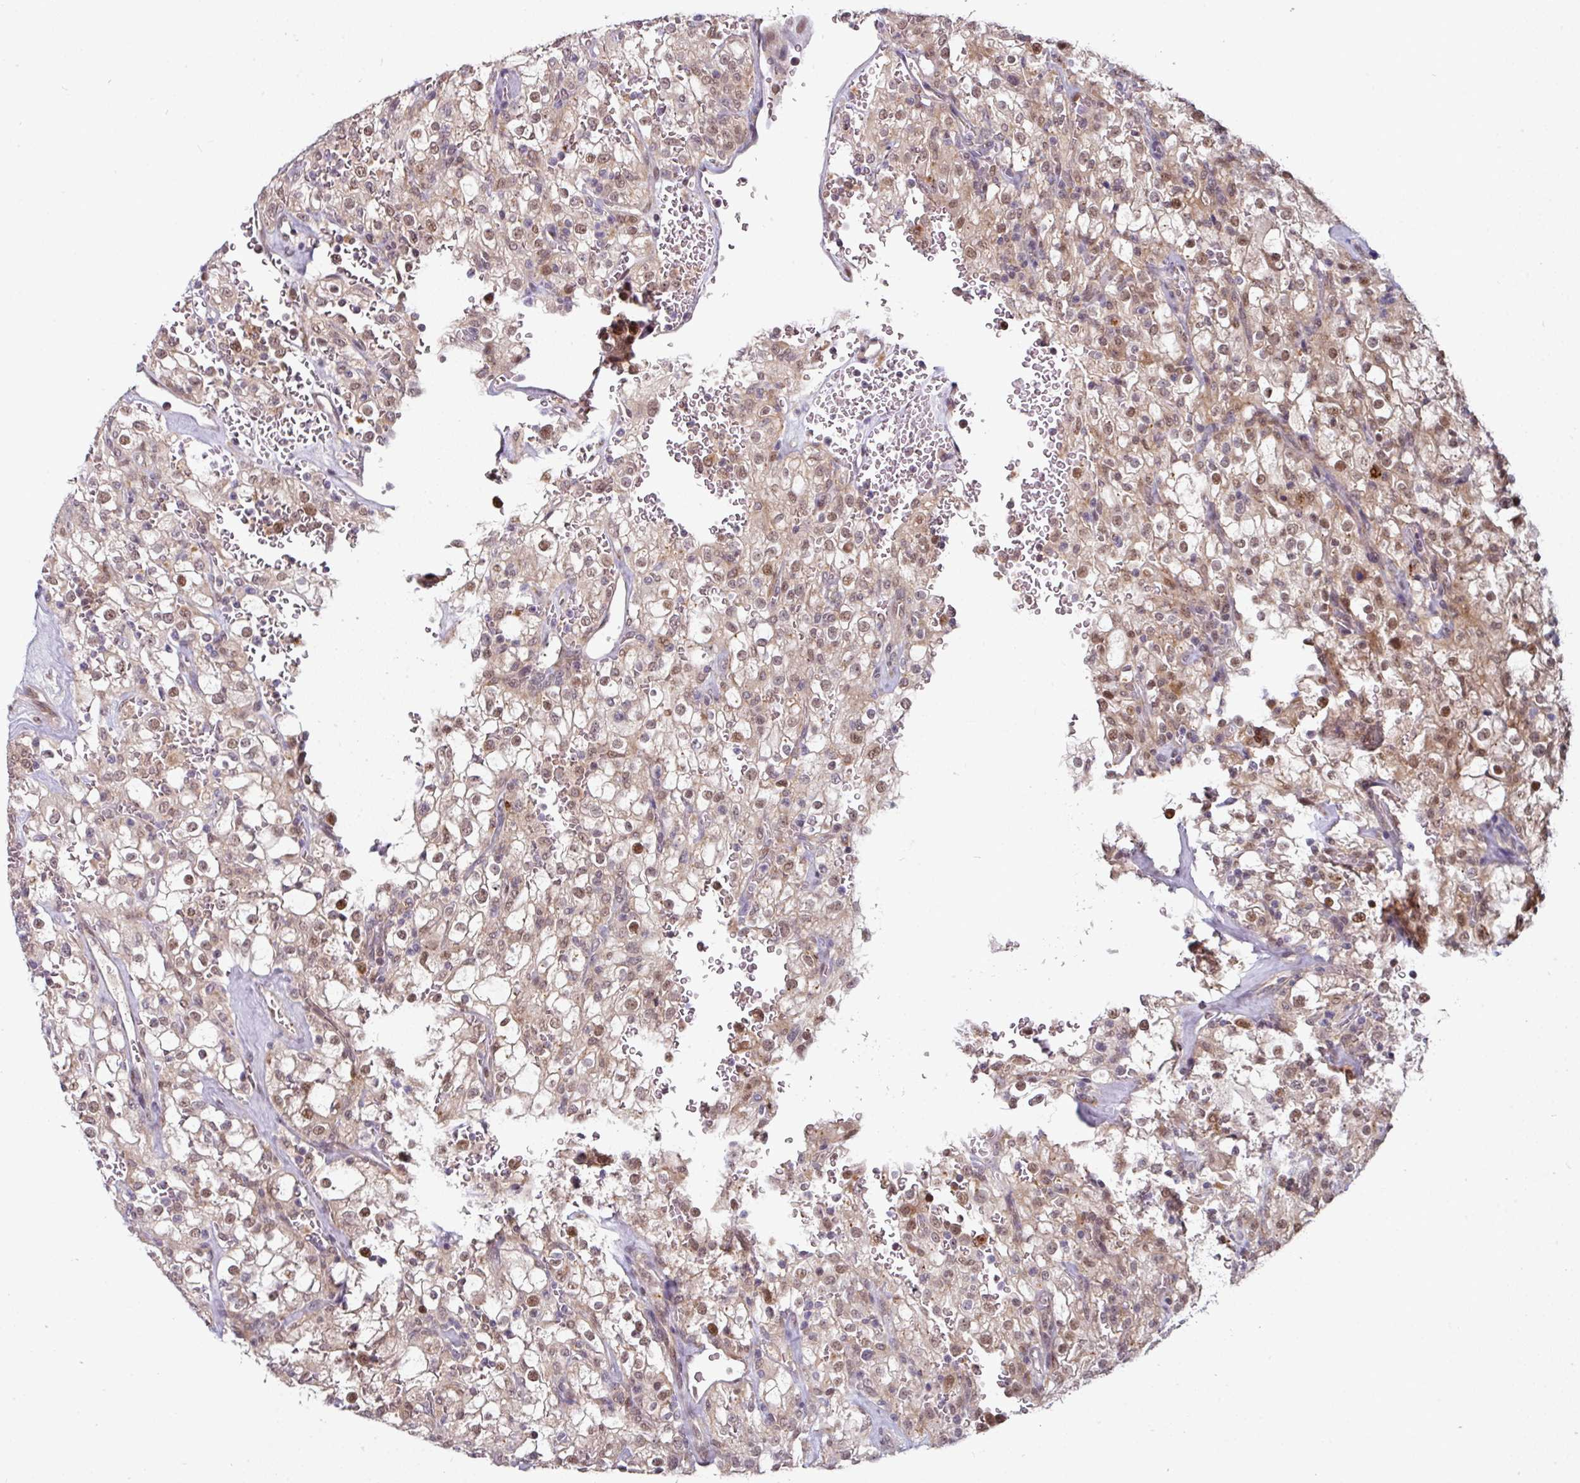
{"staining": {"intensity": "moderate", "quantity": ">75%", "location": "nuclear"}, "tissue": "renal cancer", "cell_type": "Tumor cells", "image_type": "cancer", "snomed": [{"axis": "morphology", "description": "Adenocarcinoma, NOS"}, {"axis": "topography", "description": "Kidney"}], "caption": "Immunohistochemistry (IHC) micrograph of neoplastic tissue: human adenocarcinoma (renal) stained using IHC displays medium levels of moderate protein expression localized specifically in the nuclear of tumor cells, appearing as a nuclear brown color.", "gene": "SWSAP1", "patient": {"sex": "female", "age": 74}}